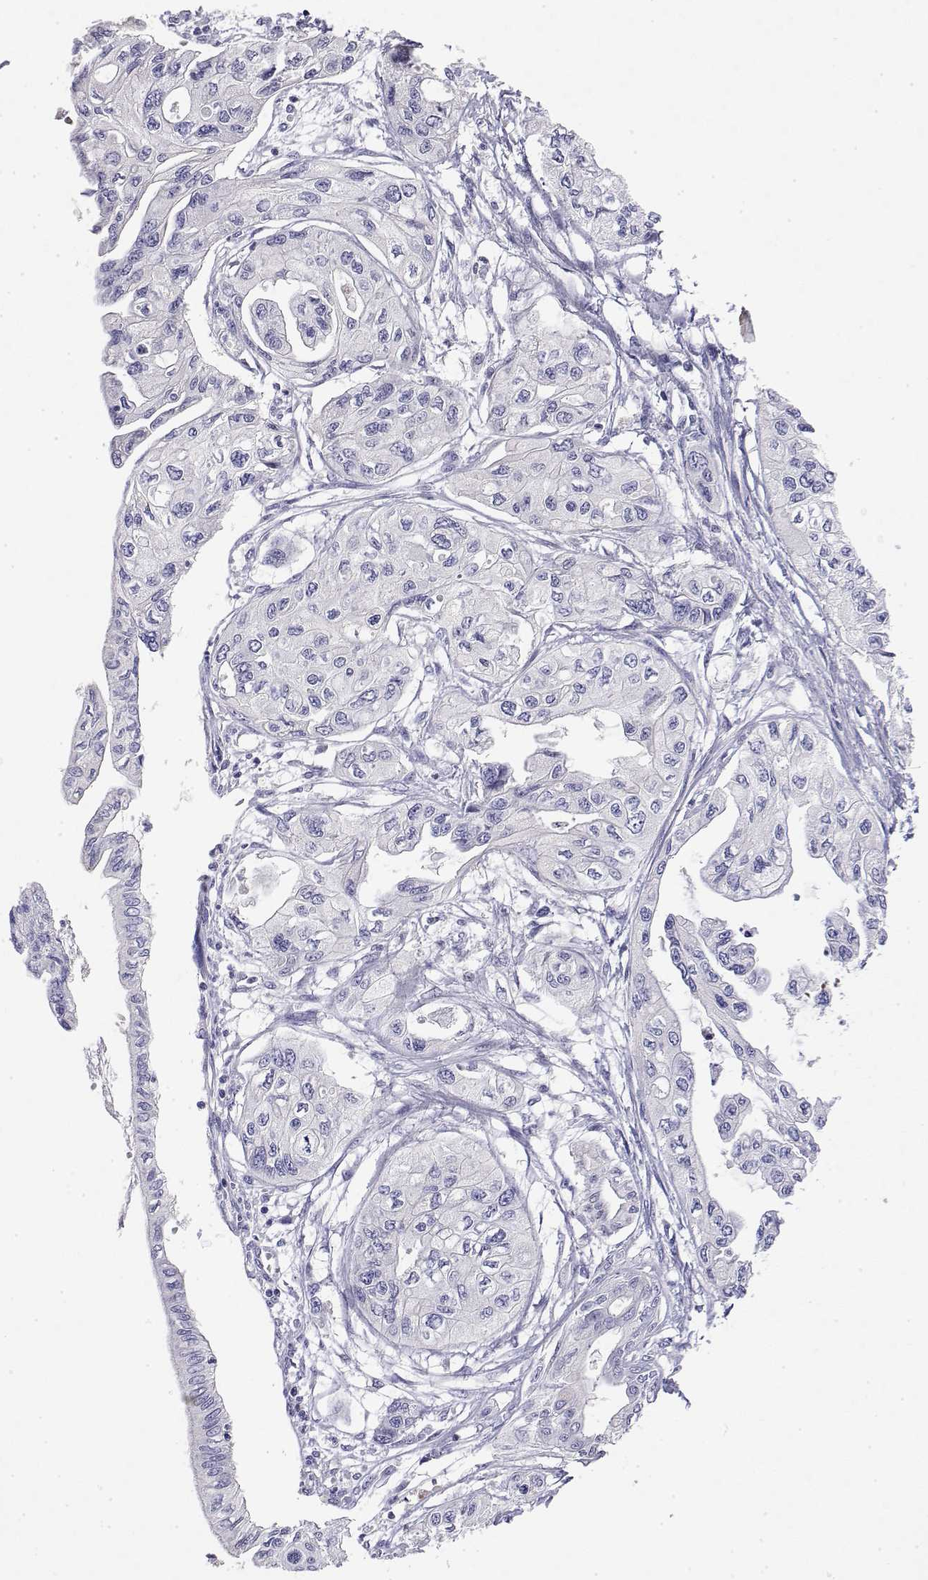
{"staining": {"intensity": "negative", "quantity": "none", "location": "none"}, "tissue": "pancreatic cancer", "cell_type": "Tumor cells", "image_type": "cancer", "snomed": [{"axis": "morphology", "description": "Adenocarcinoma, NOS"}, {"axis": "topography", "description": "Pancreas"}], "caption": "Tumor cells are negative for protein expression in human pancreatic adenocarcinoma. Nuclei are stained in blue.", "gene": "GGACT", "patient": {"sex": "female", "age": 76}}